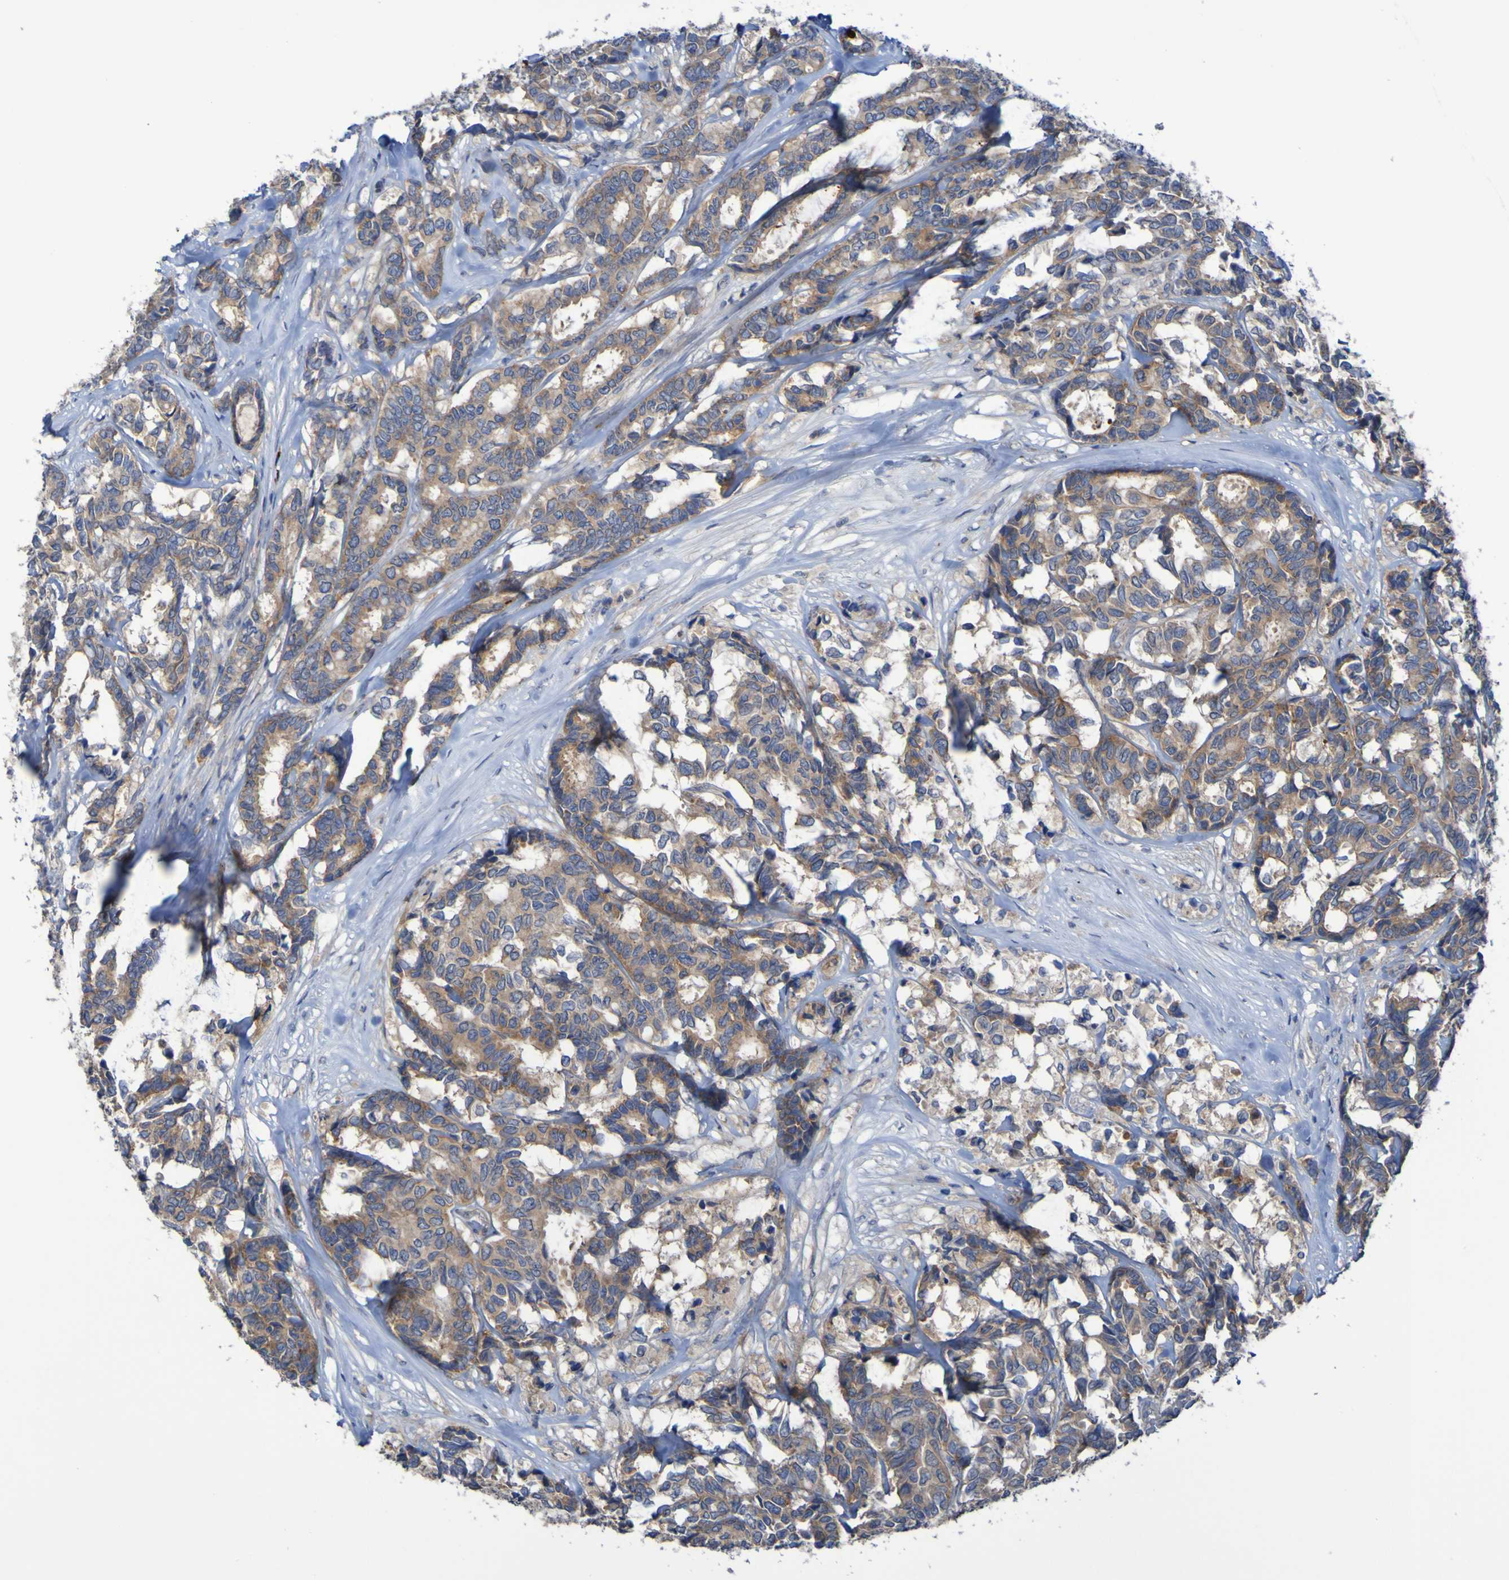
{"staining": {"intensity": "moderate", "quantity": ">75%", "location": "cytoplasmic/membranous"}, "tissue": "breast cancer", "cell_type": "Tumor cells", "image_type": "cancer", "snomed": [{"axis": "morphology", "description": "Duct carcinoma"}, {"axis": "topography", "description": "Breast"}], "caption": "A brown stain highlights moderate cytoplasmic/membranous positivity of a protein in human breast cancer (infiltrating ductal carcinoma) tumor cells.", "gene": "ANGPT4", "patient": {"sex": "female", "age": 87}}